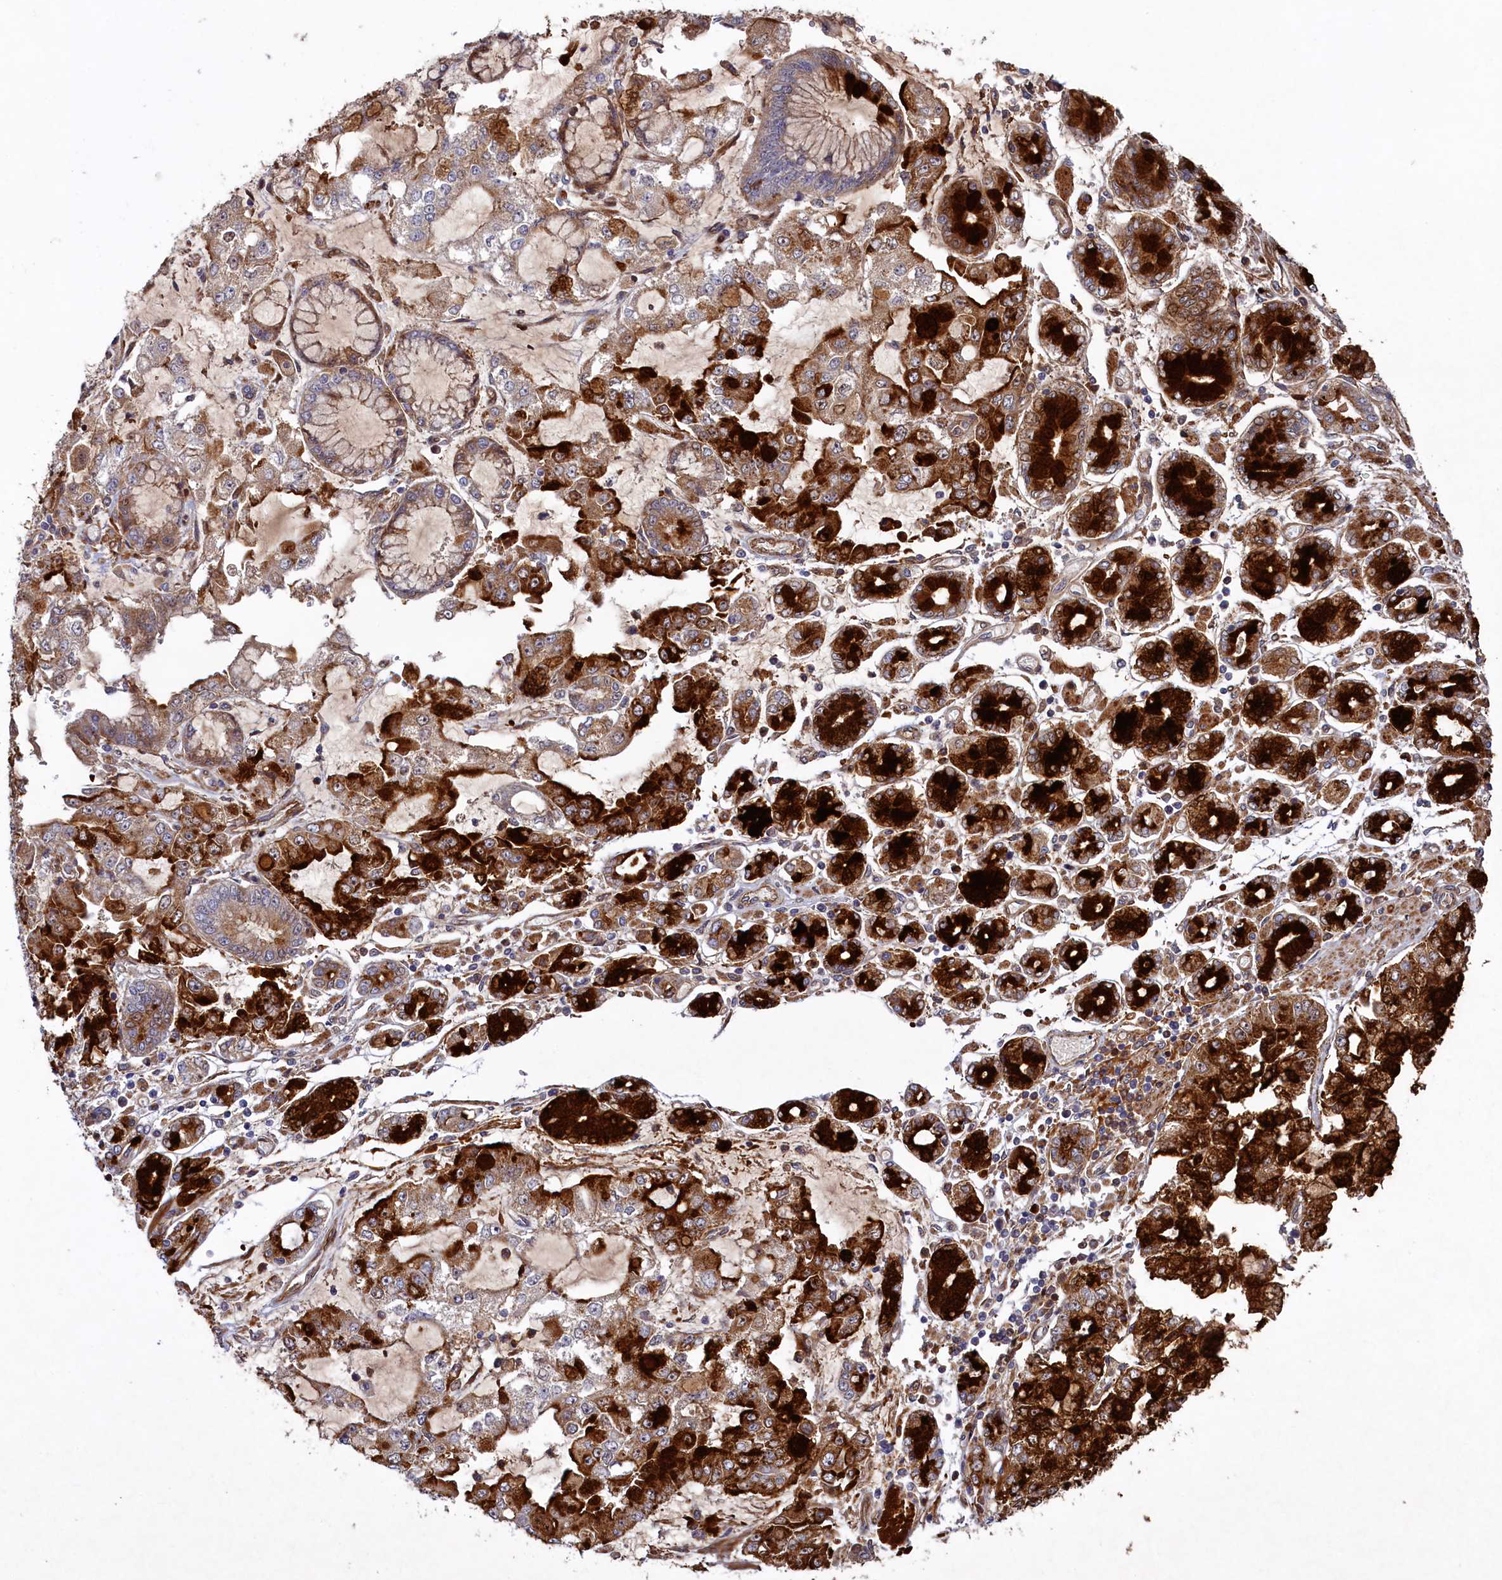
{"staining": {"intensity": "strong", "quantity": ">75%", "location": "cytoplasmic/membranous"}, "tissue": "stomach cancer", "cell_type": "Tumor cells", "image_type": "cancer", "snomed": [{"axis": "morphology", "description": "Adenocarcinoma, NOS"}, {"axis": "topography", "description": "Stomach"}], "caption": "IHC (DAB) staining of human stomach adenocarcinoma exhibits strong cytoplasmic/membranous protein staining in about >75% of tumor cells.", "gene": "PIK3C3", "patient": {"sex": "male", "age": 76}}